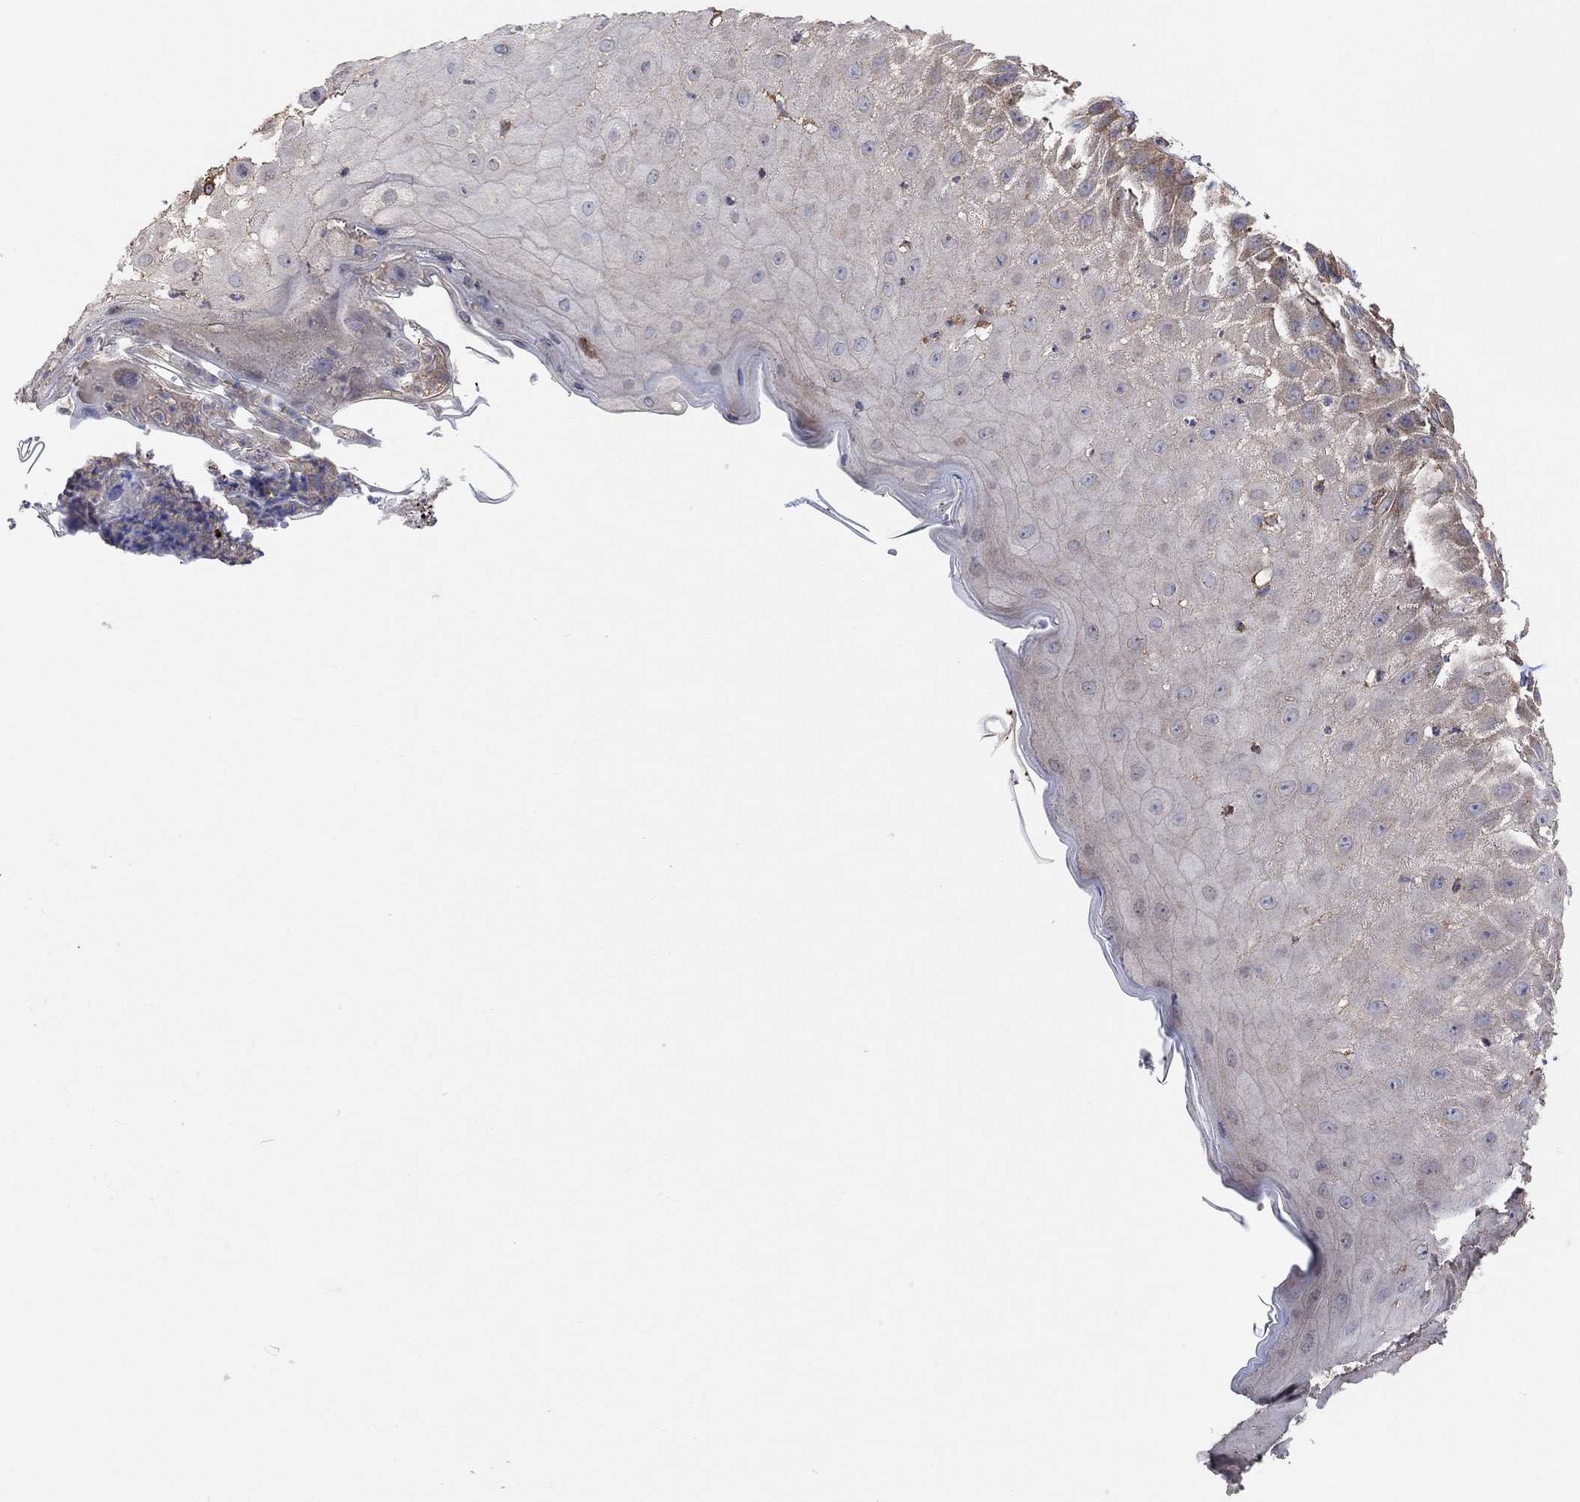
{"staining": {"intensity": "moderate", "quantity": "<25%", "location": "cytoplasmic/membranous"}, "tissue": "skin cancer", "cell_type": "Tumor cells", "image_type": "cancer", "snomed": [{"axis": "morphology", "description": "Normal tissue, NOS"}, {"axis": "morphology", "description": "Squamous cell carcinoma, NOS"}, {"axis": "topography", "description": "Skin"}], "caption": "Immunohistochemical staining of squamous cell carcinoma (skin) exhibits moderate cytoplasmic/membranous protein staining in approximately <25% of tumor cells.", "gene": "BLOC1S3", "patient": {"sex": "male", "age": 79}}